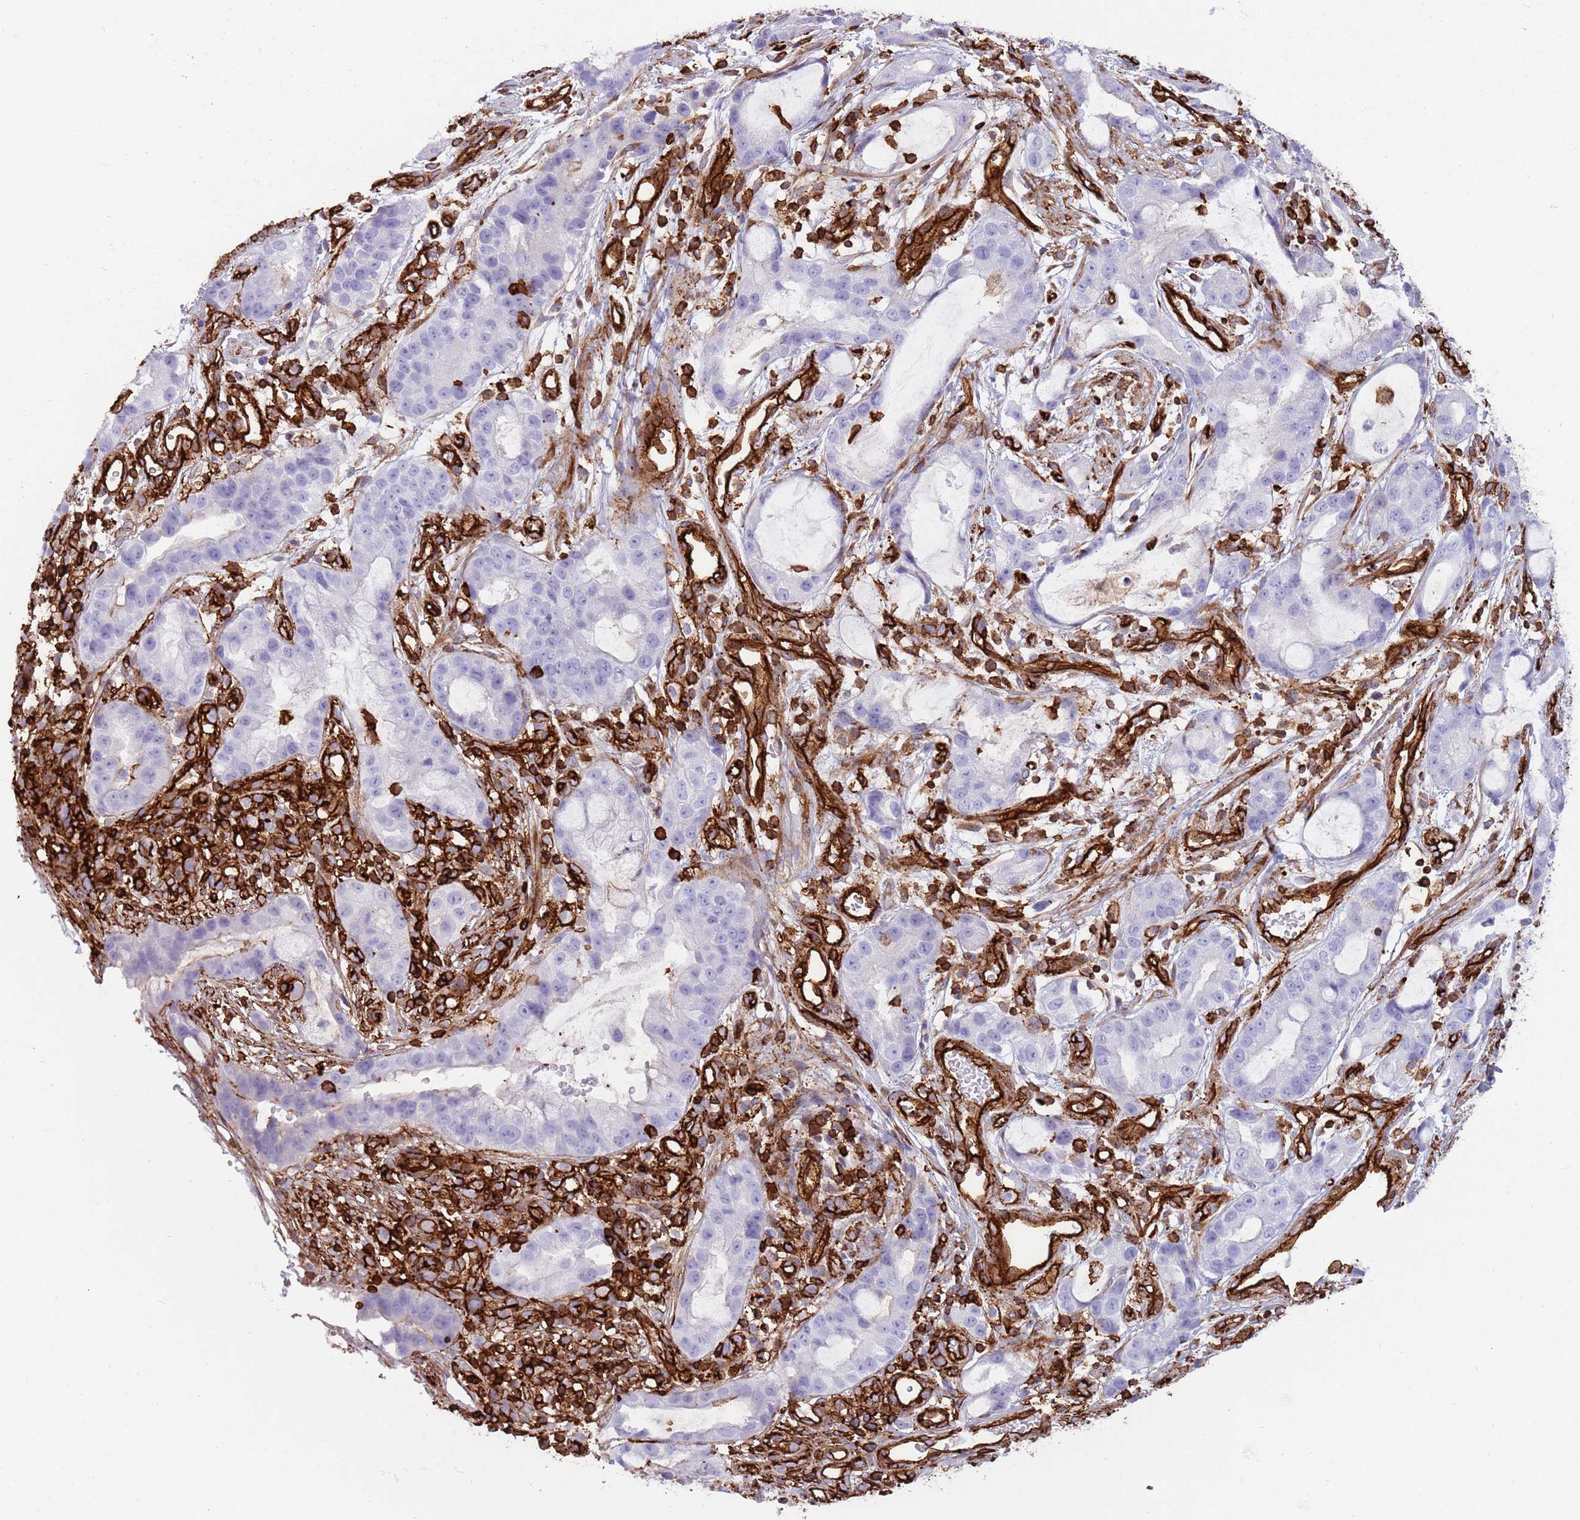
{"staining": {"intensity": "negative", "quantity": "none", "location": "none"}, "tissue": "stomach cancer", "cell_type": "Tumor cells", "image_type": "cancer", "snomed": [{"axis": "morphology", "description": "Adenocarcinoma, NOS"}, {"axis": "topography", "description": "Stomach"}], "caption": "High magnification brightfield microscopy of adenocarcinoma (stomach) stained with DAB (3,3'-diaminobenzidine) (brown) and counterstained with hematoxylin (blue): tumor cells show no significant staining. Brightfield microscopy of IHC stained with DAB (3,3'-diaminobenzidine) (brown) and hematoxylin (blue), captured at high magnification.", "gene": "KBTBD7", "patient": {"sex": "male", "age": 55}}